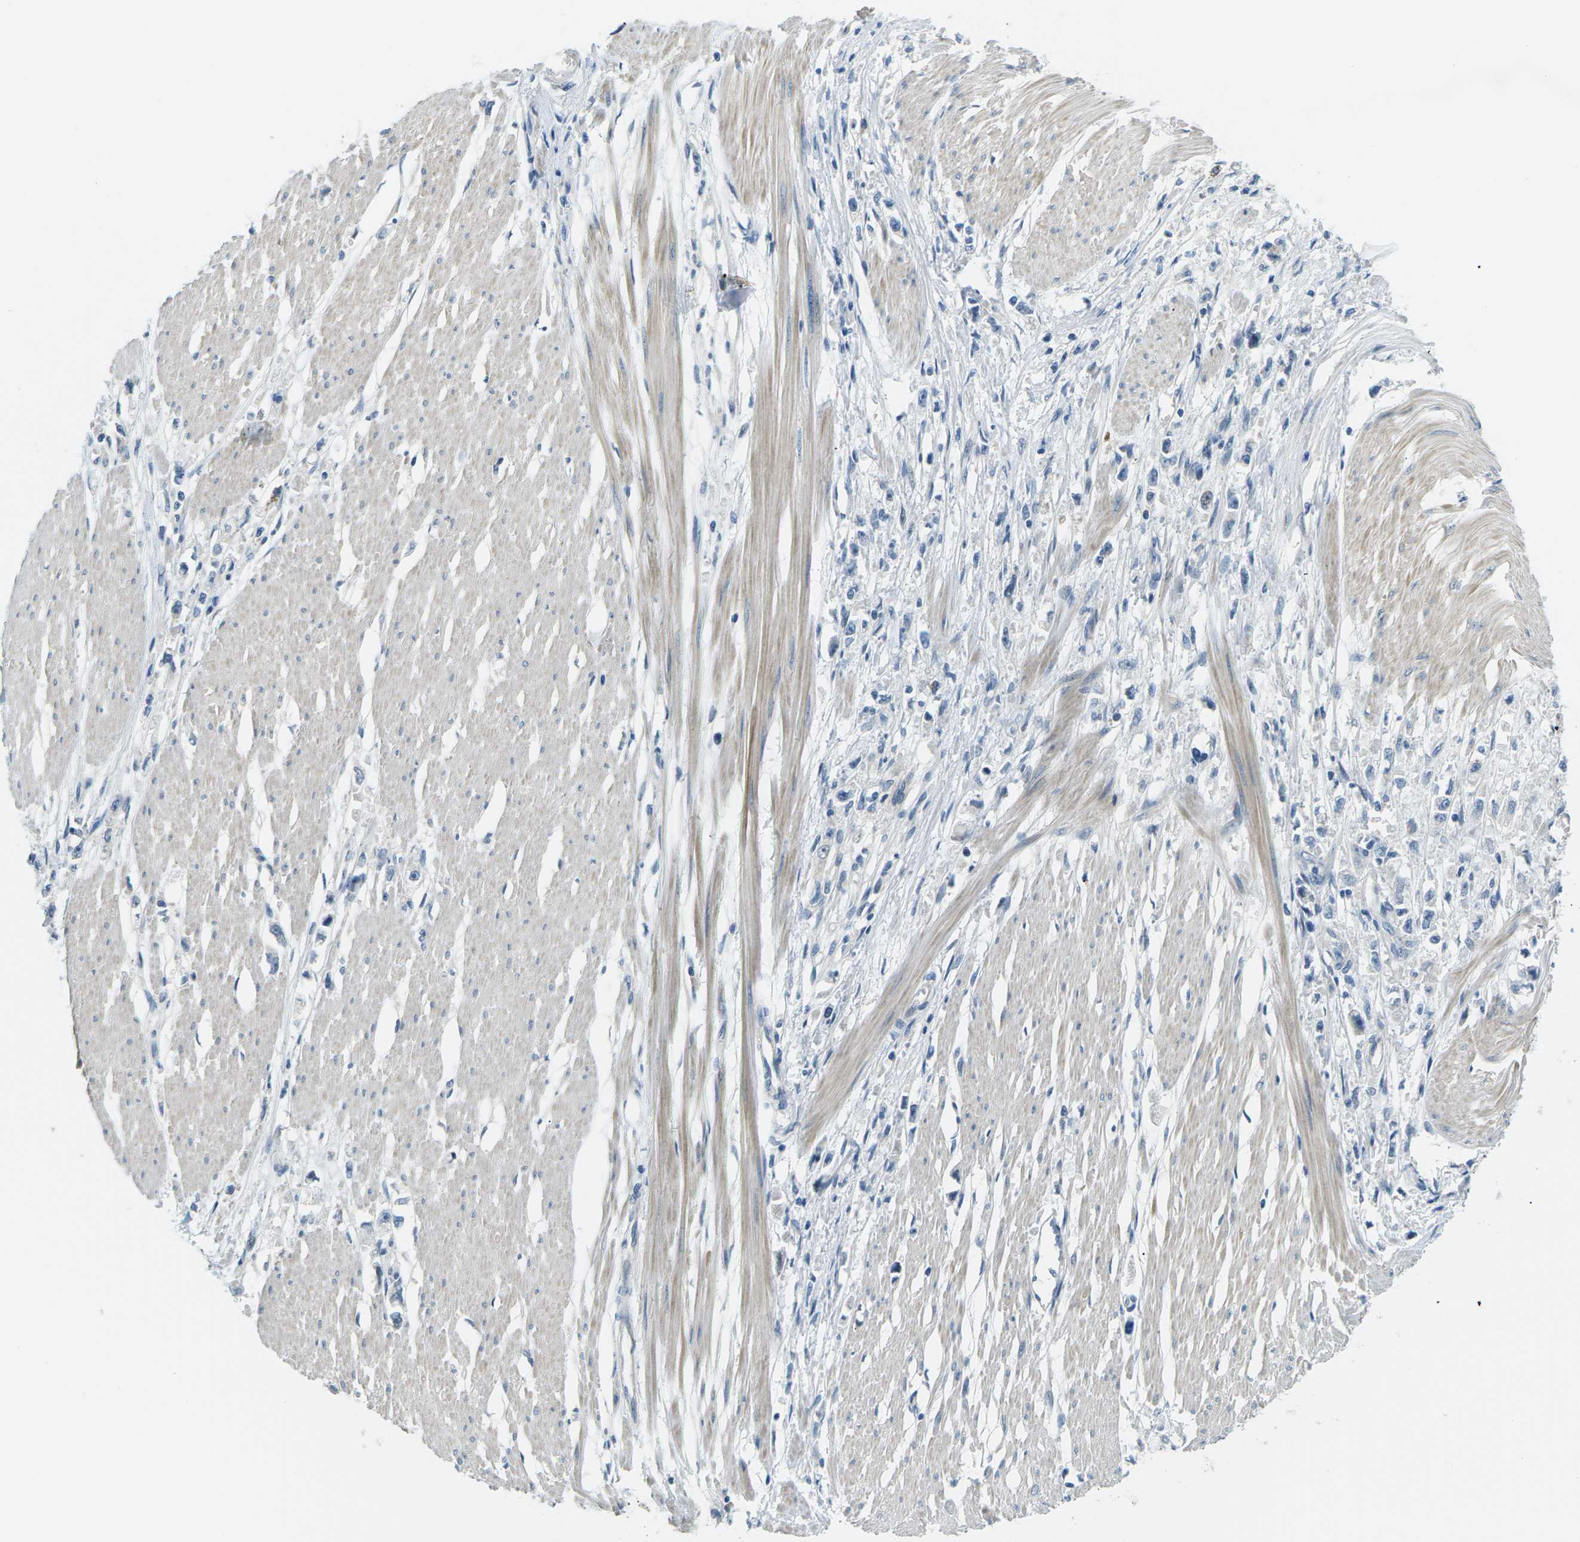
{"staining": {"intensity": "negative", "quantity": "none", "location": "none"}, "tissue": "stomach cancer", "cell_type": "Tumor cells", "image_type": "cancer", "snomed": [{"axis": "morphology", "description": "Adenocarcinoma, NOS"}, {"axis": "topography", "description": "Stomach"}], "caption": "Immunohistochemical staining of adenocarcinoma (stomach) demonstrates no significant staining in tumor cells.", "gene": "CTNND1", "patient": {"sex": "female", "age": 59}}